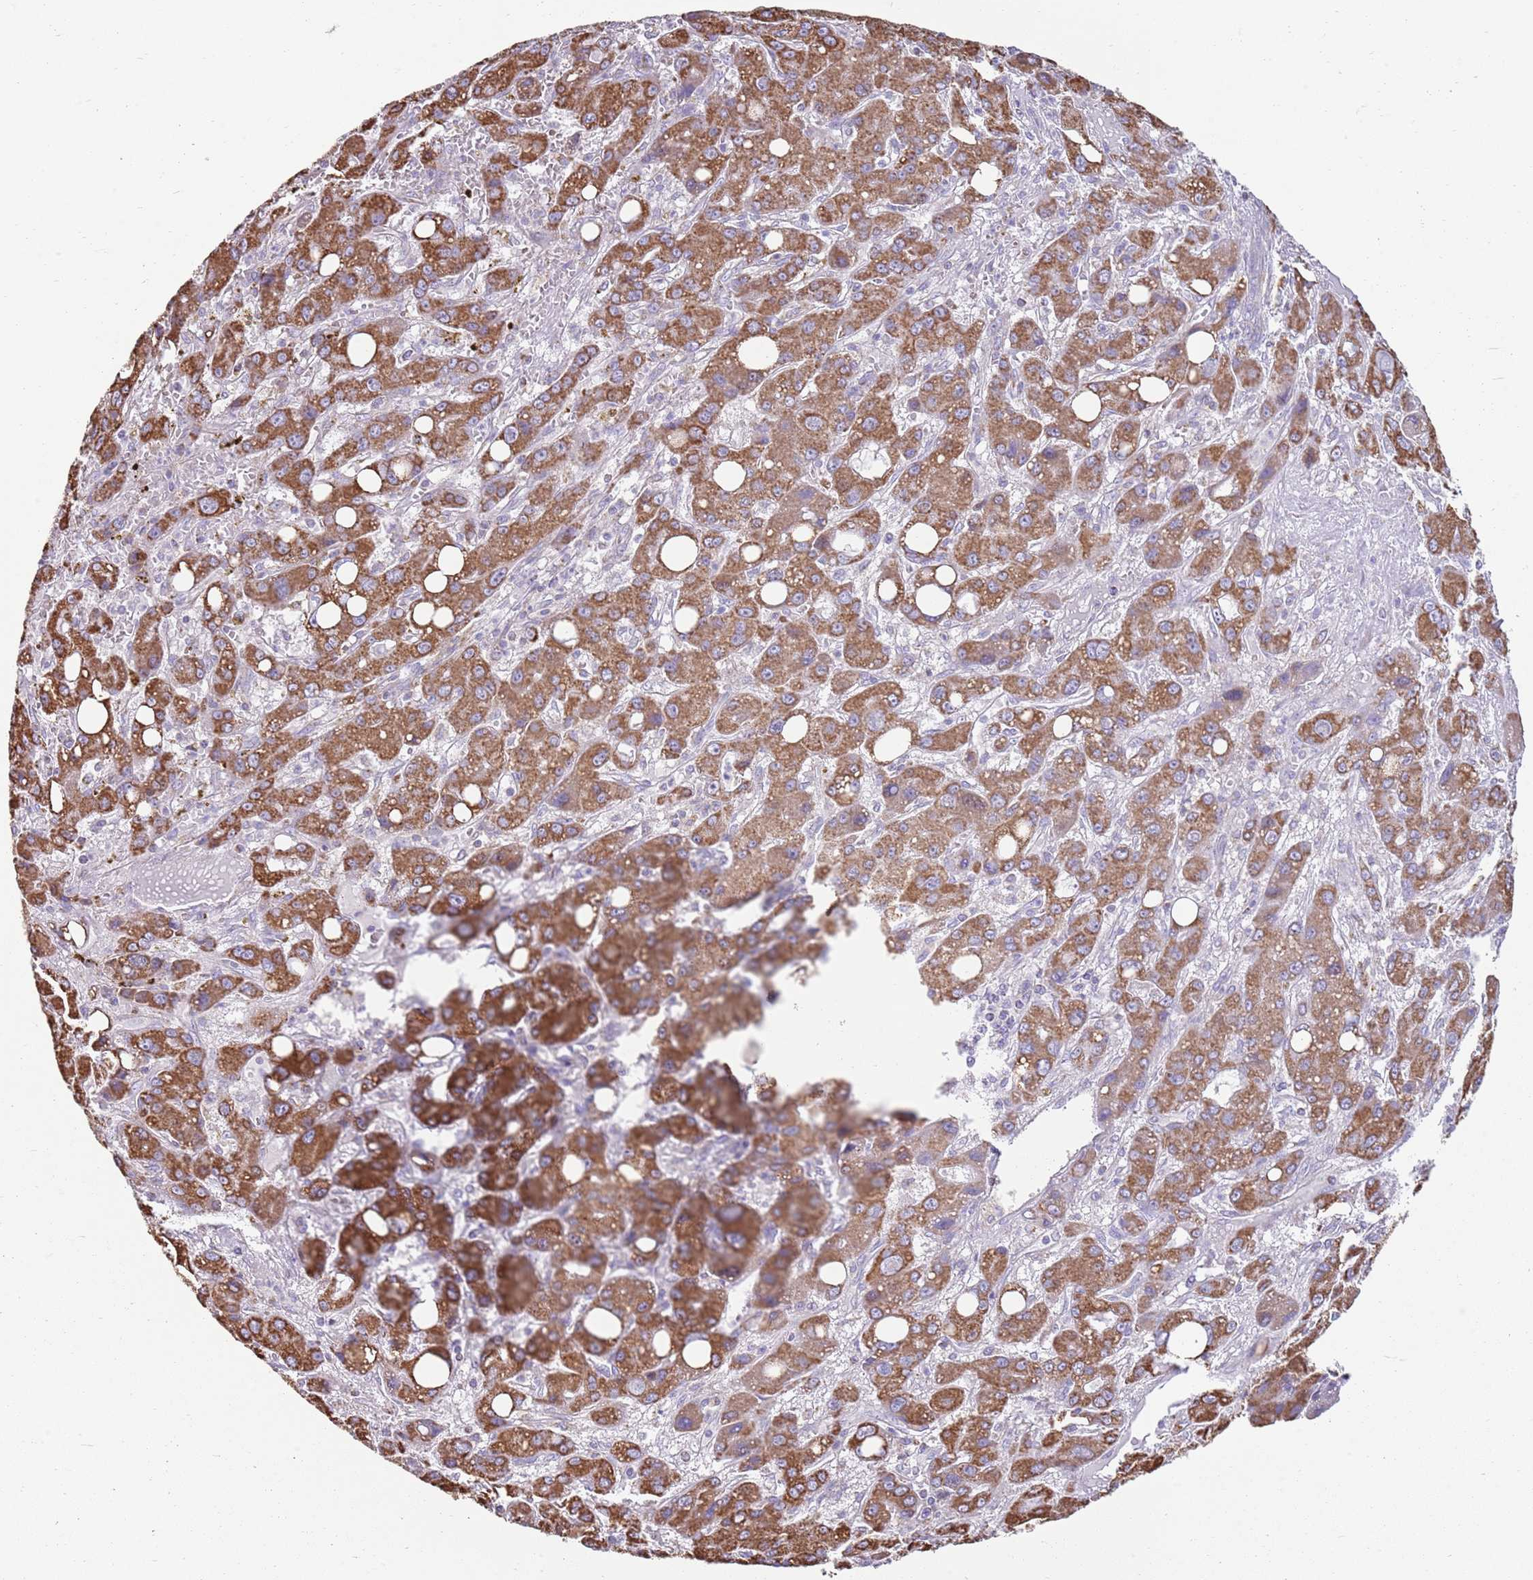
{"staining": {"intensity": "moderate", "quantity": ">75%", "location": "cytoplasmic/membranous"}, "tissue": "liver cancer", "cell_type": "Tumor cells", "image_type": "cancer", "snomed": [{"axis": "morphology", "description": "Carcinoma, Hepatocellular, NOS"}, {"axis": "topography", "description": "Liver"}], "caption": "A brown stain labels moderate cytoplasmic/membranous positivity of a protein in human hepatocellular carcinoma (liver) tumor cells. (DAB IHC, brown staining for protein, blue staining for nuclei).", "gene": "TTLL1", "patient": {"sex": "male", "age": 55}}